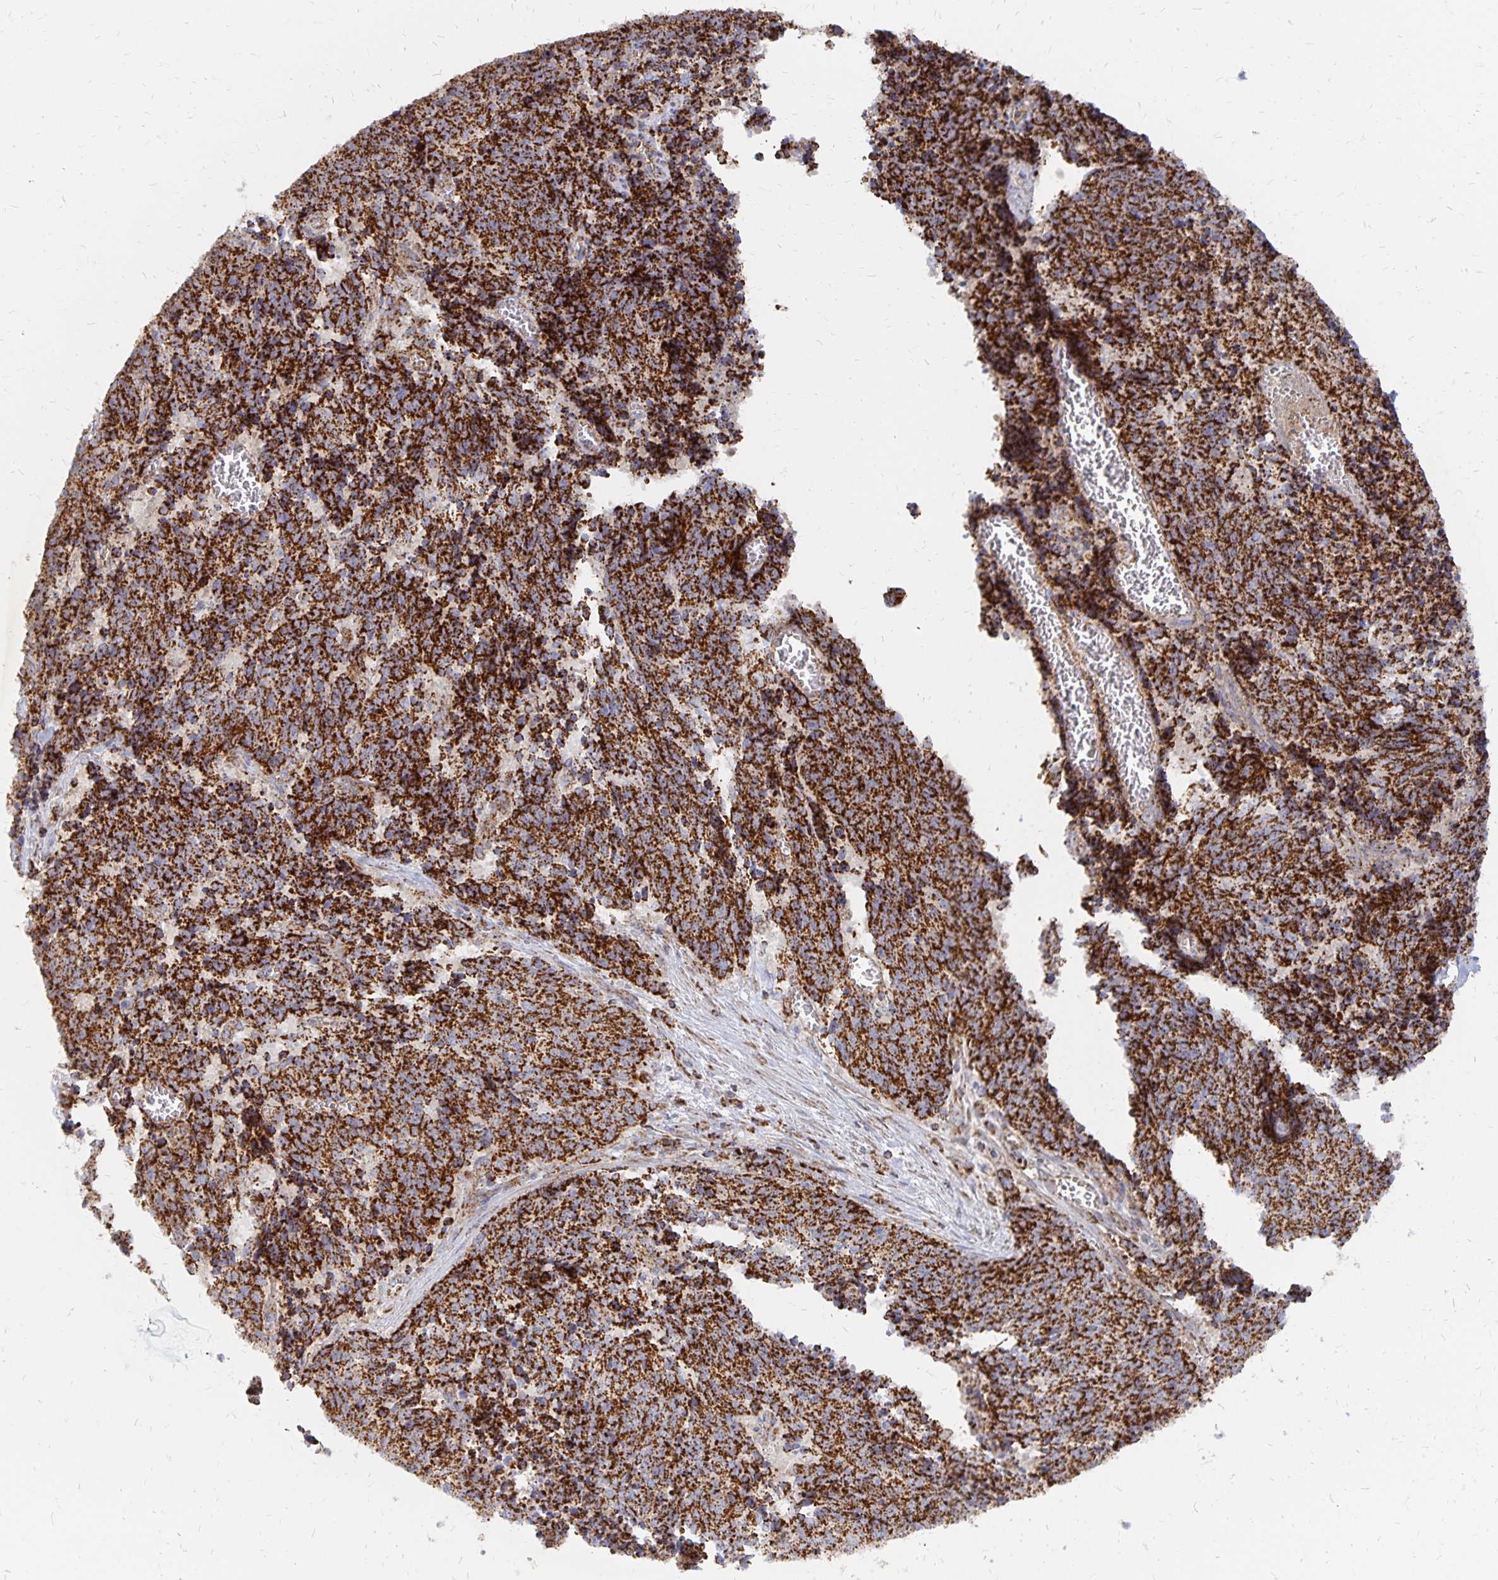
{"staining": {"intensity": "strong", "quantity": ">75%", "location": "cytoplasmic/membranous"}, "tissue": "cervical cancer", "cell_type": "Tumor cells", "image_type": "cancer", "snomed": [{"axis": "morphology", "description": "Squamous cell carcinoma, NOS"}, {"axis": "topography", "description": "Cervix"}], "caption": "Tumor cells reveal high levels of strong cytoplasmic/membranous staining in about >75% of cells in human squamous cell carcinoma (cervical).", "gene": "STOML2", "patient": {"sex": "female", "age": 29}}